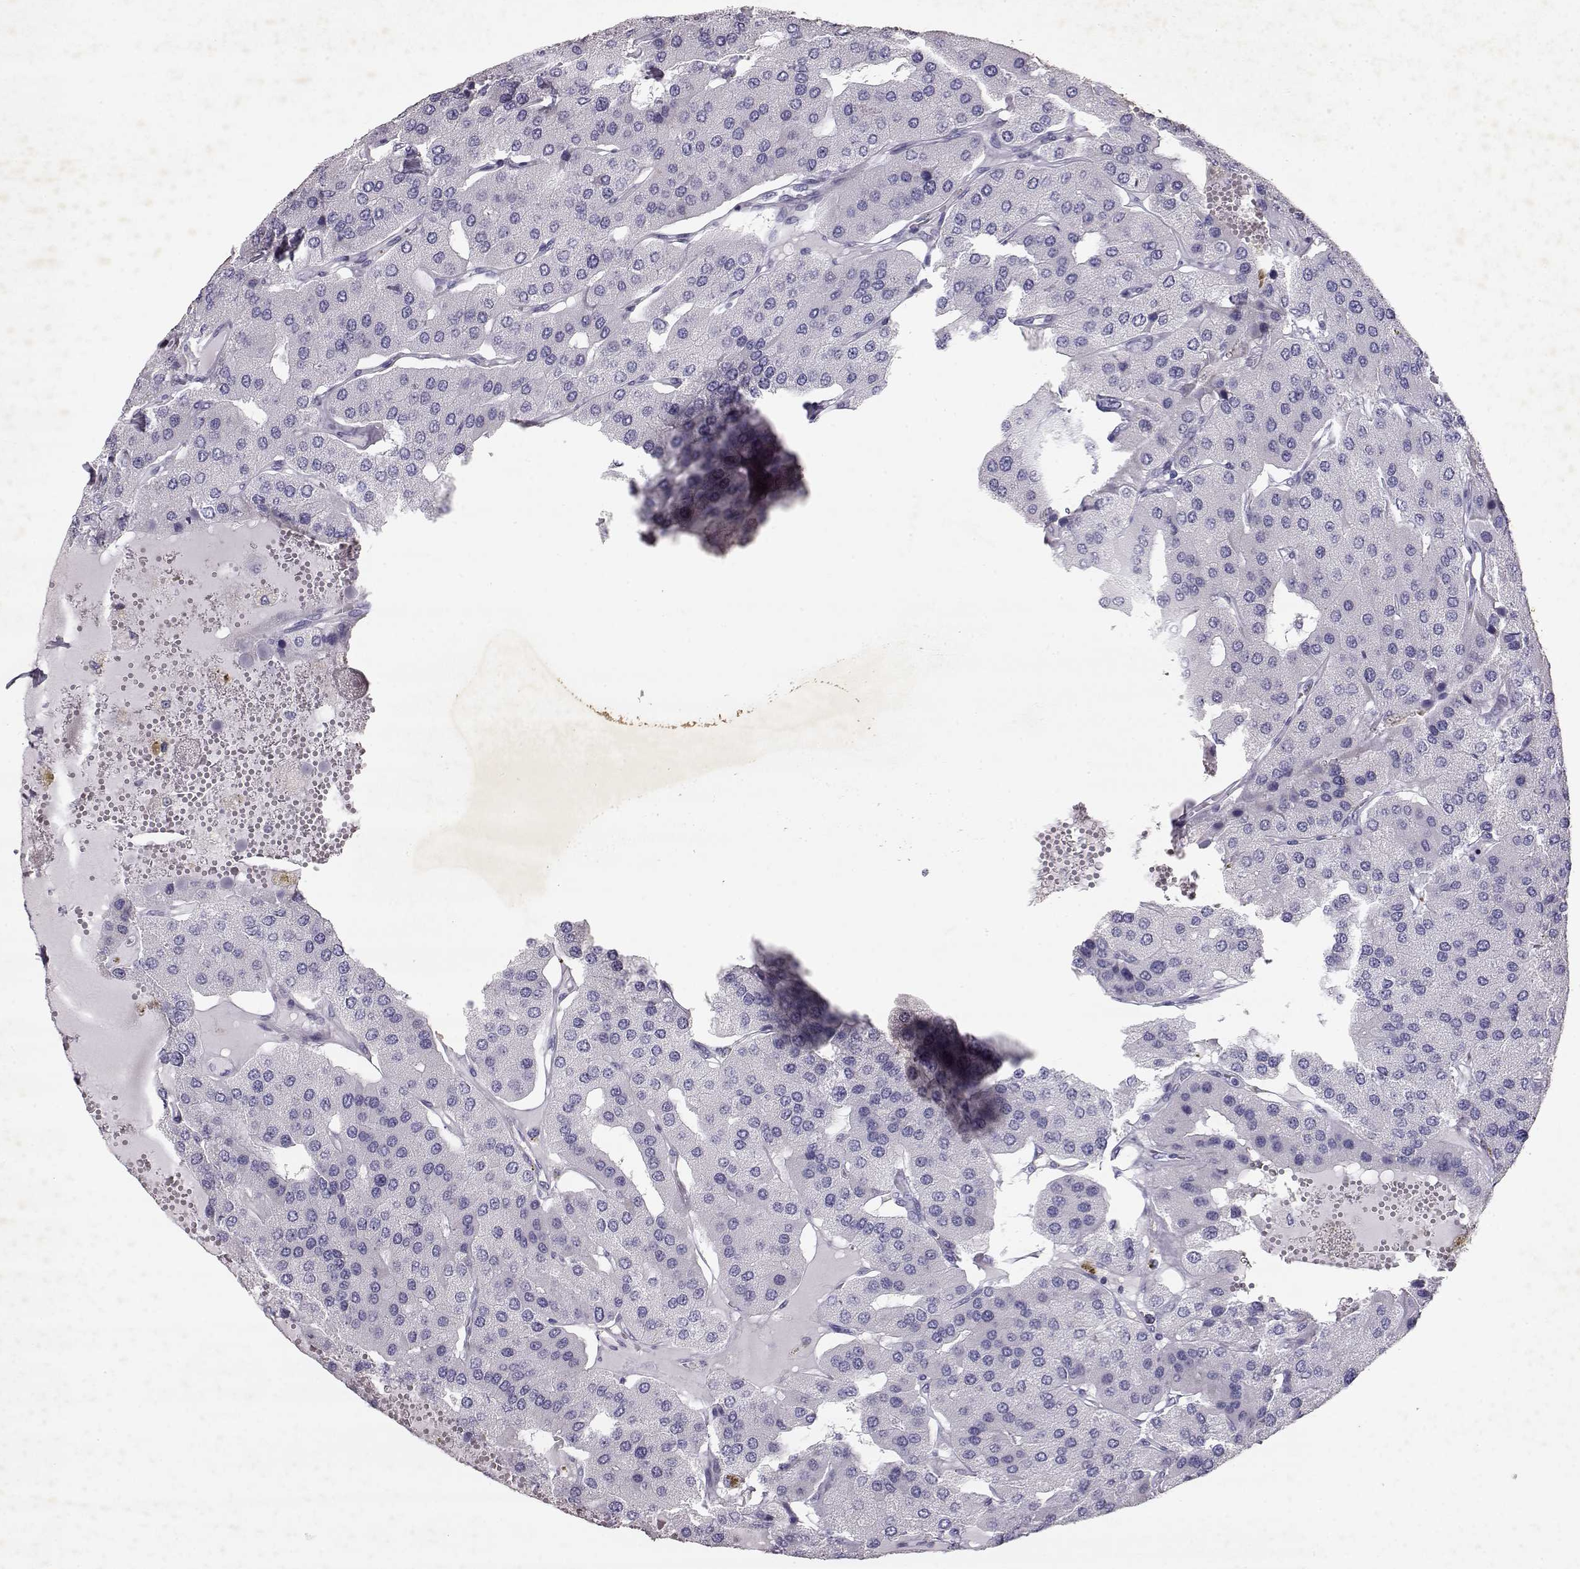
{"staining": {"intensity": "negative", "quantity": "none", "location": "none"}, "tissue": "parathyroid gland", "cell_type": "Glandular cells", "image_type": "normal", "snomed": [{"axis": "morphology", "description": "Normal tissue, NOS"}, {"axis": "morphology", "description": "Adenoma, NOS"}, {"axis": "topography", "description": "Parathyroid gland"}], "caption": "Immunohistochemistry (IHC) of benign human parathyroid gland demonstrates no staining in glandular cells.", "gene": "RD3", "patient": {"sex": "female", "age": 86}}